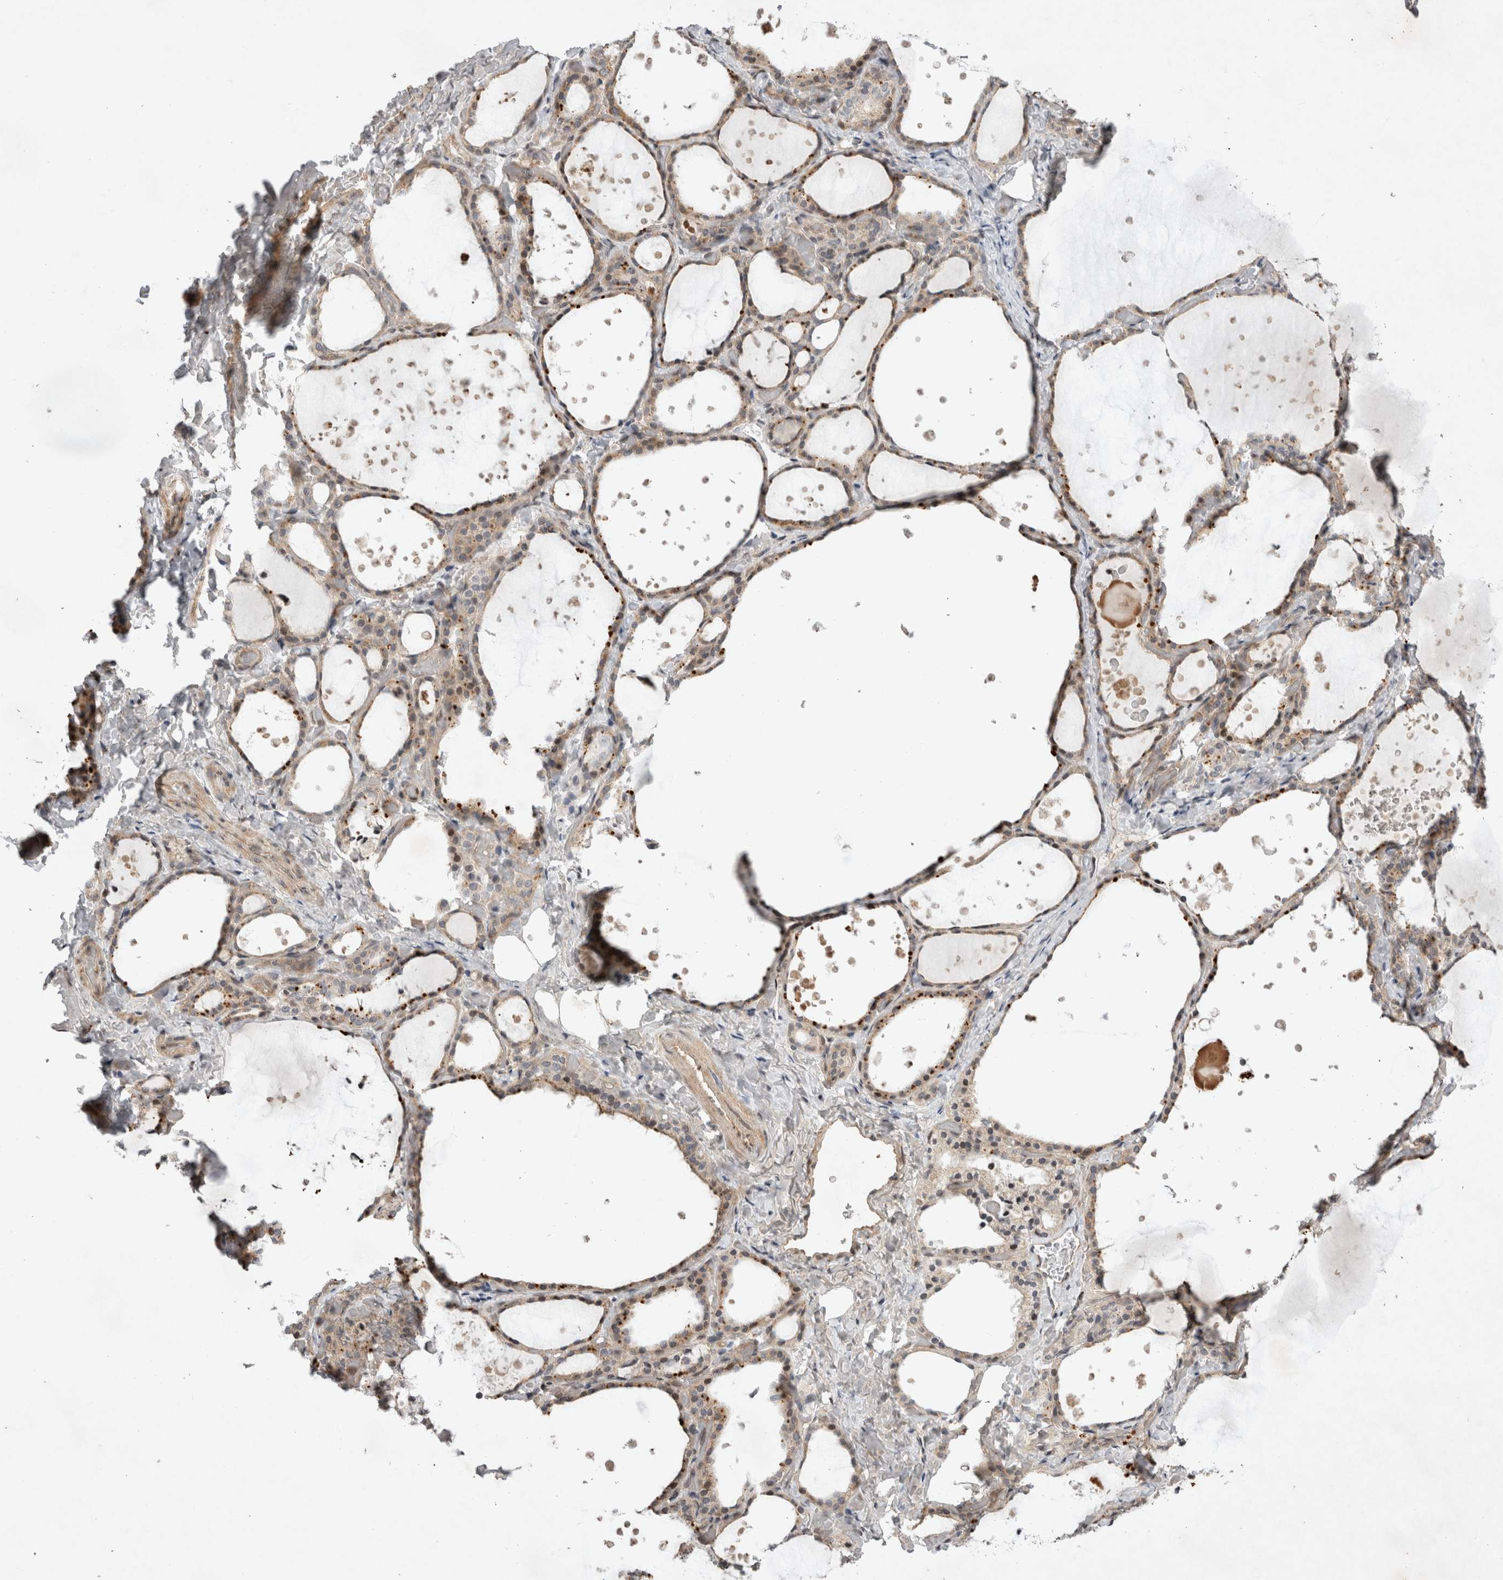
{"staining": {"intensity": "weak", "quantity": ">75%", "location": "cytoplasmic/membranous"}, "tissue": "thyroid gland", "cell_type": "Glandular cells", "image_type": "normal", "snomed": [{"axis": "morphology", "description": "Normal tissue, NOS"}, {"axis": "topography", "description": "Thyroid gland"}], "caption": "A micrograph showing weak cytoplasmic/membranous positivity in approximately >75% of glandular cells in benign thyroid gland, as visualized by brown immunohistochemical staining.", "gene": "EIF2AK1", "patient": {"sex": "female", "age": 44}}